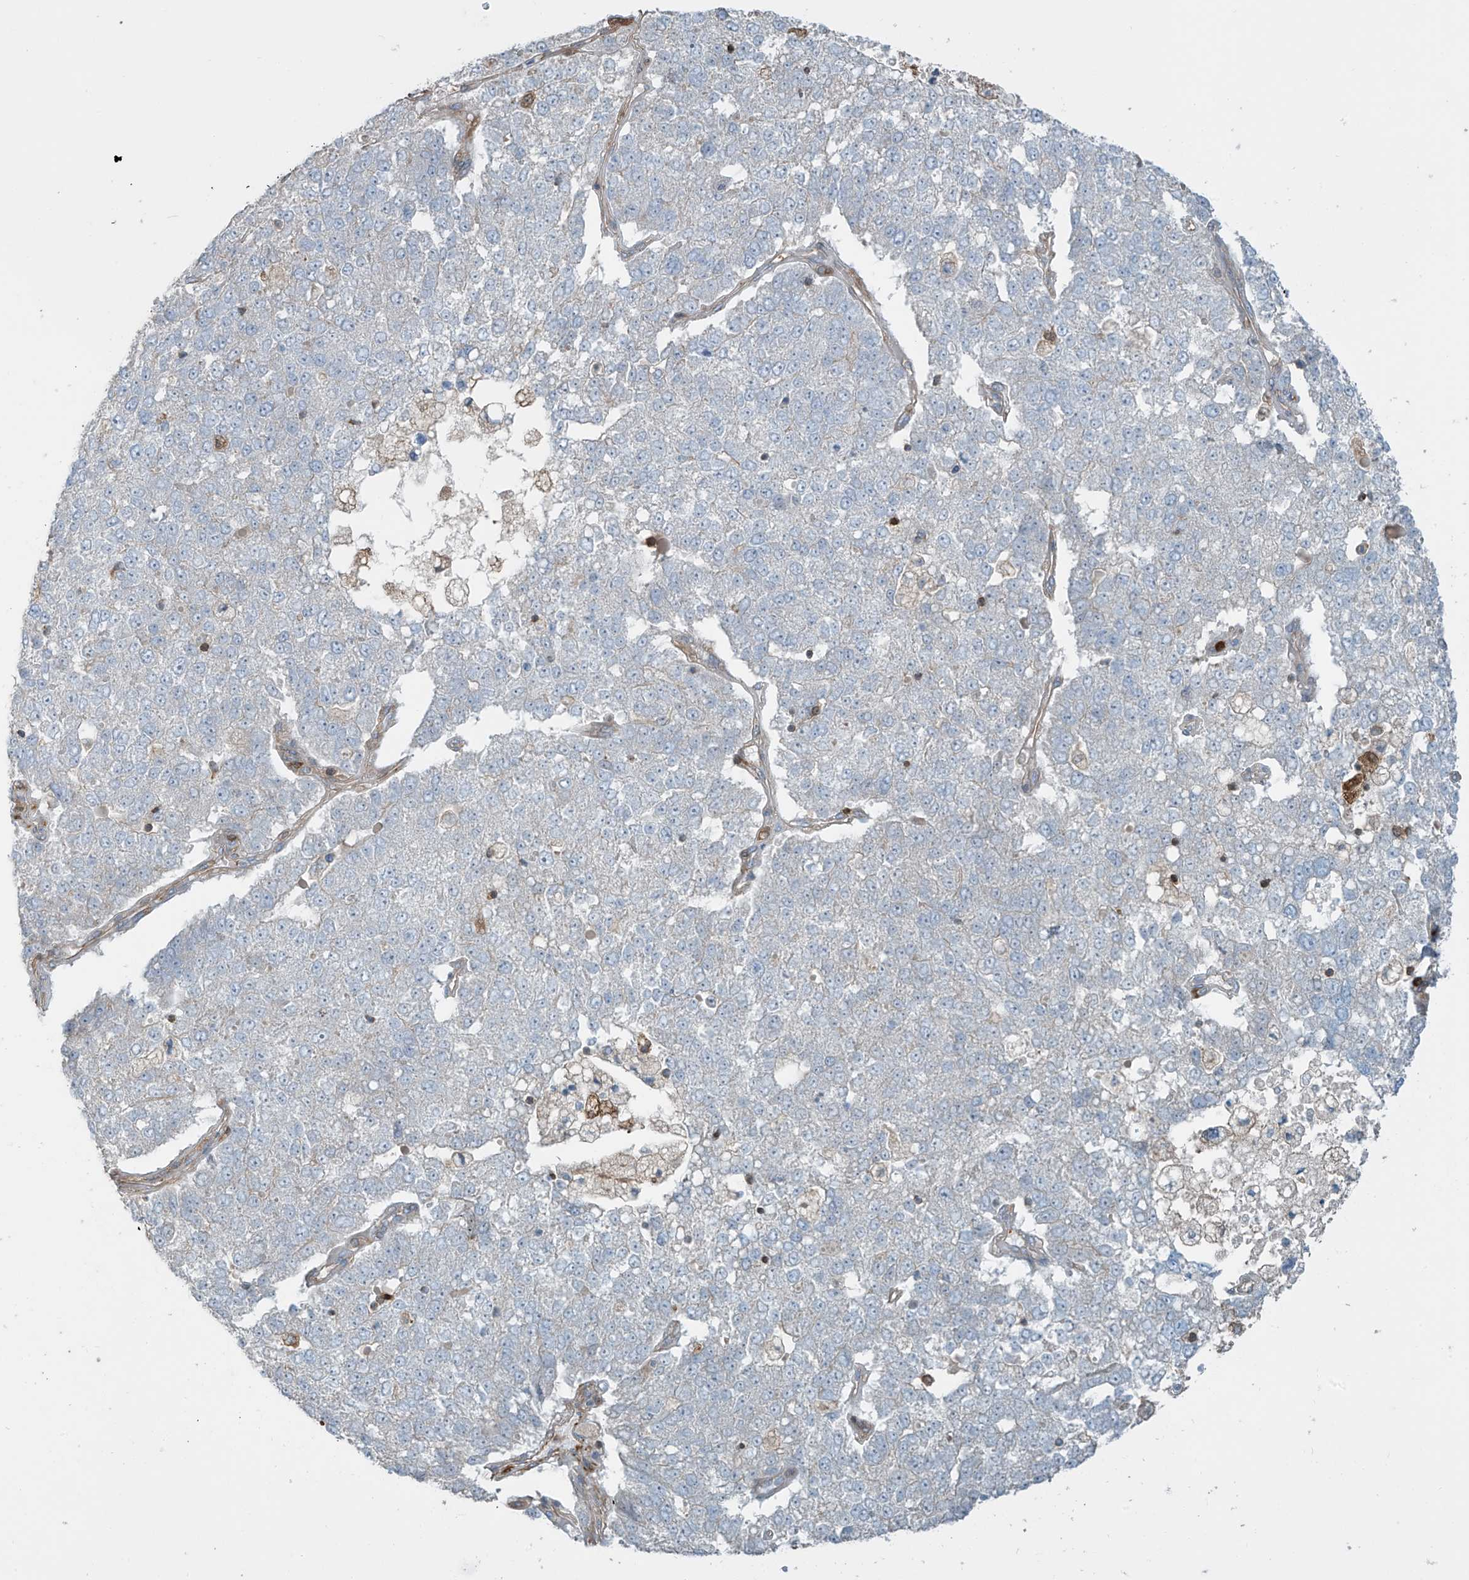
{"staining": {"intensity": "negative", "quantity": "none", "location": "none"}, "tissue": "pancreatic cancer", "cell_type": "Tumor cells", "image_type": "cancer", "snomed": [{"axis": "morphology", "description": "Adenocarcinoma, NOS"}, {"axis": "topography", "description": "Pancreas"}], "caption": "Pancreatic cancer (adenocarcinoma) was stained to show a protein in brown. There is no significant staining in tumor cells. (DAB IHC with hematoxylin counter stain).", "gene": "SH3BGRL3", "patient": {"sex": "female", "age": 61}}